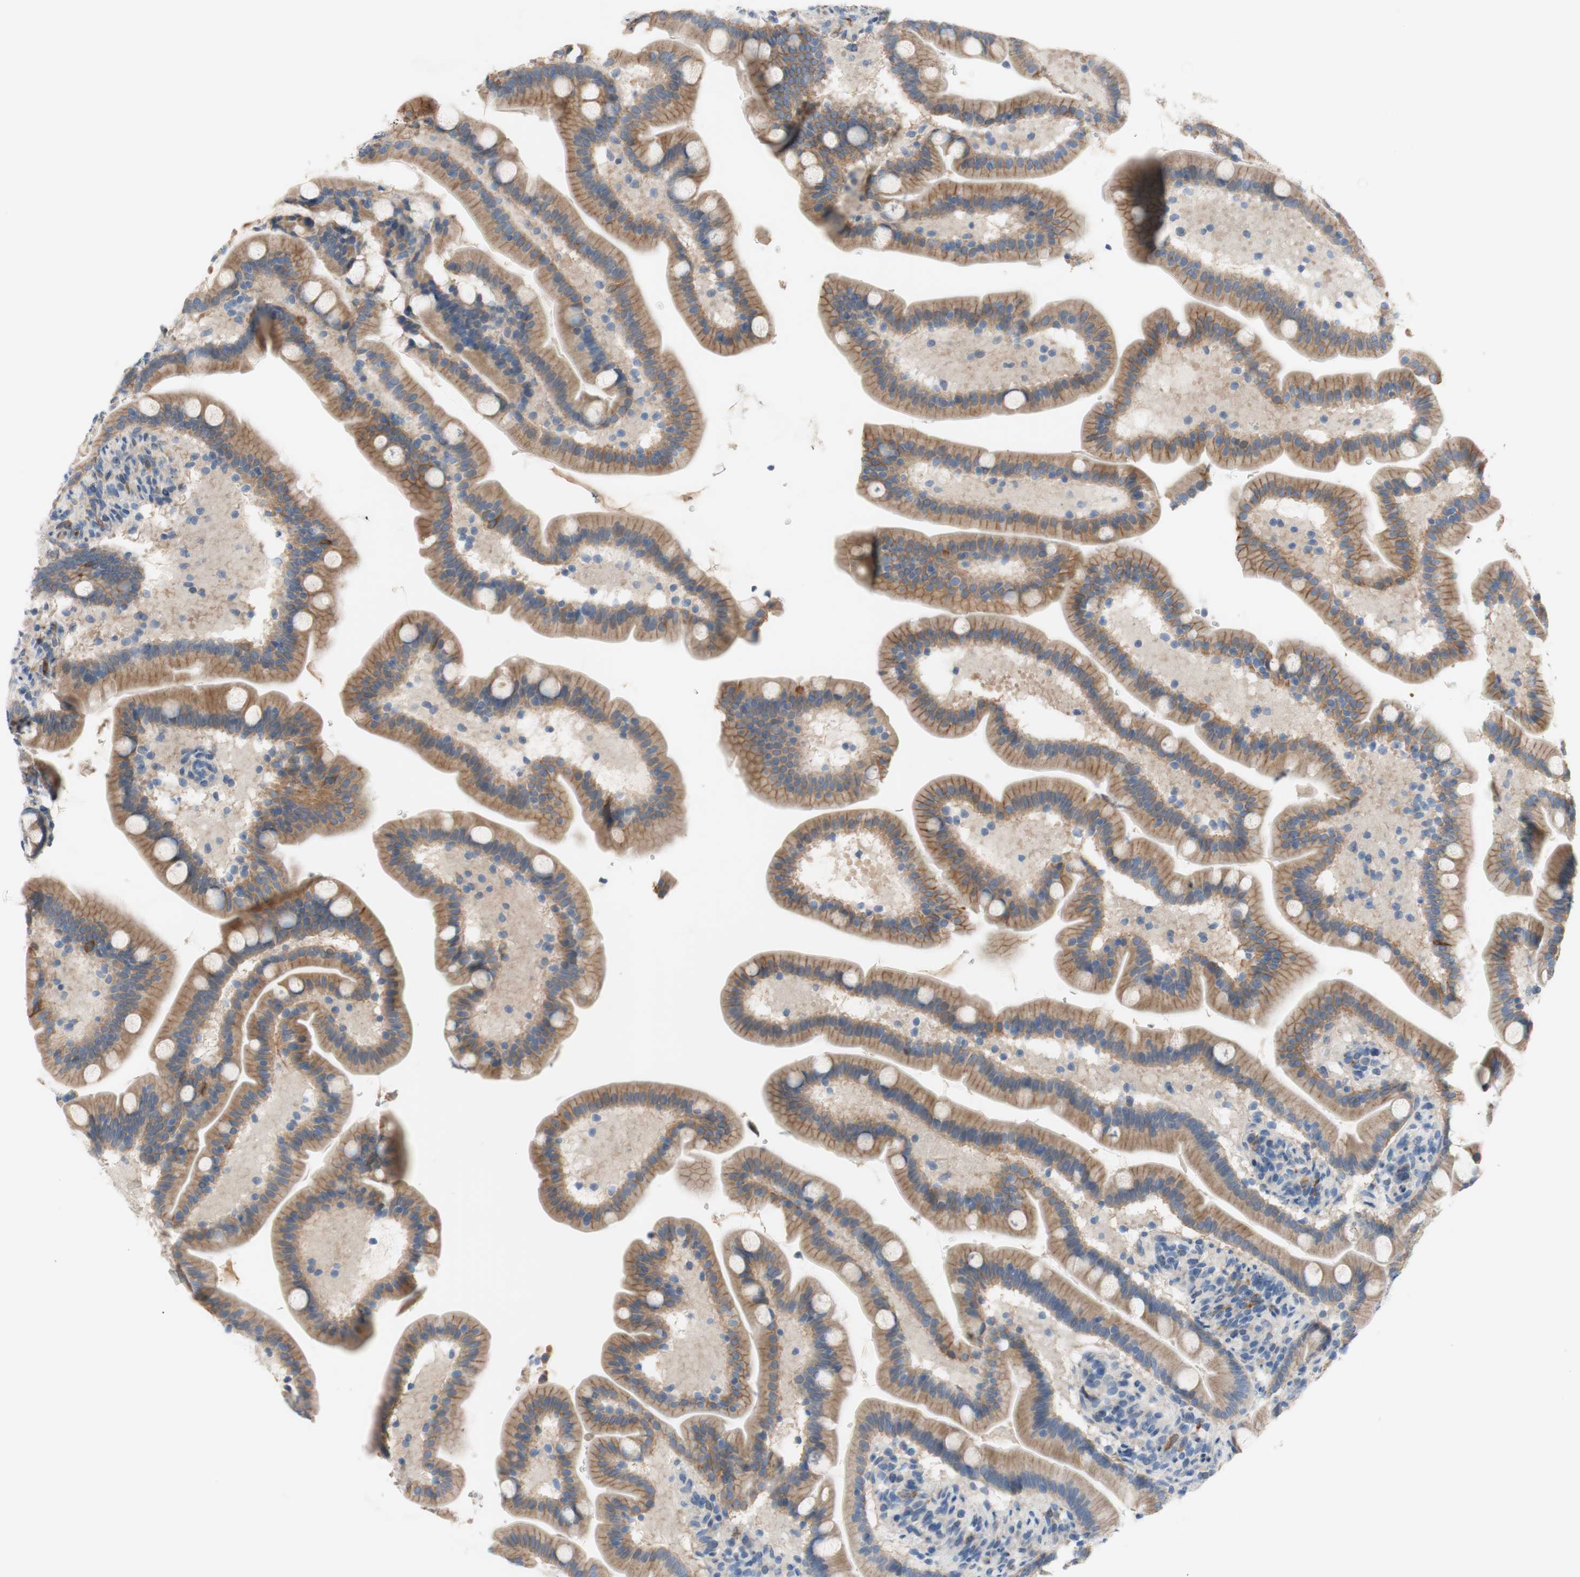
{"staining": {"intensity": "moderate", "quantity": ">75%", "location": "cytoplasmic/membranous"}, "tissue": "duodenum", "cell_type": "Glandular cells", "image_type": "normal", "snomed": [{"axis": "morphology", "description": "Normal tissue, NOS"}, {"axis": "topography", "description": "Duodenum"}], "caption": "A histopathology image of human duodenum stained for a protein exhibits moderate cytoplasmic/membranous brown staining in glandular cells. Ihc stains the protein in brown and the nuclei are stained blue.", "gene": "FDFT1", "patient": {"sex": "male", "age": 54}}